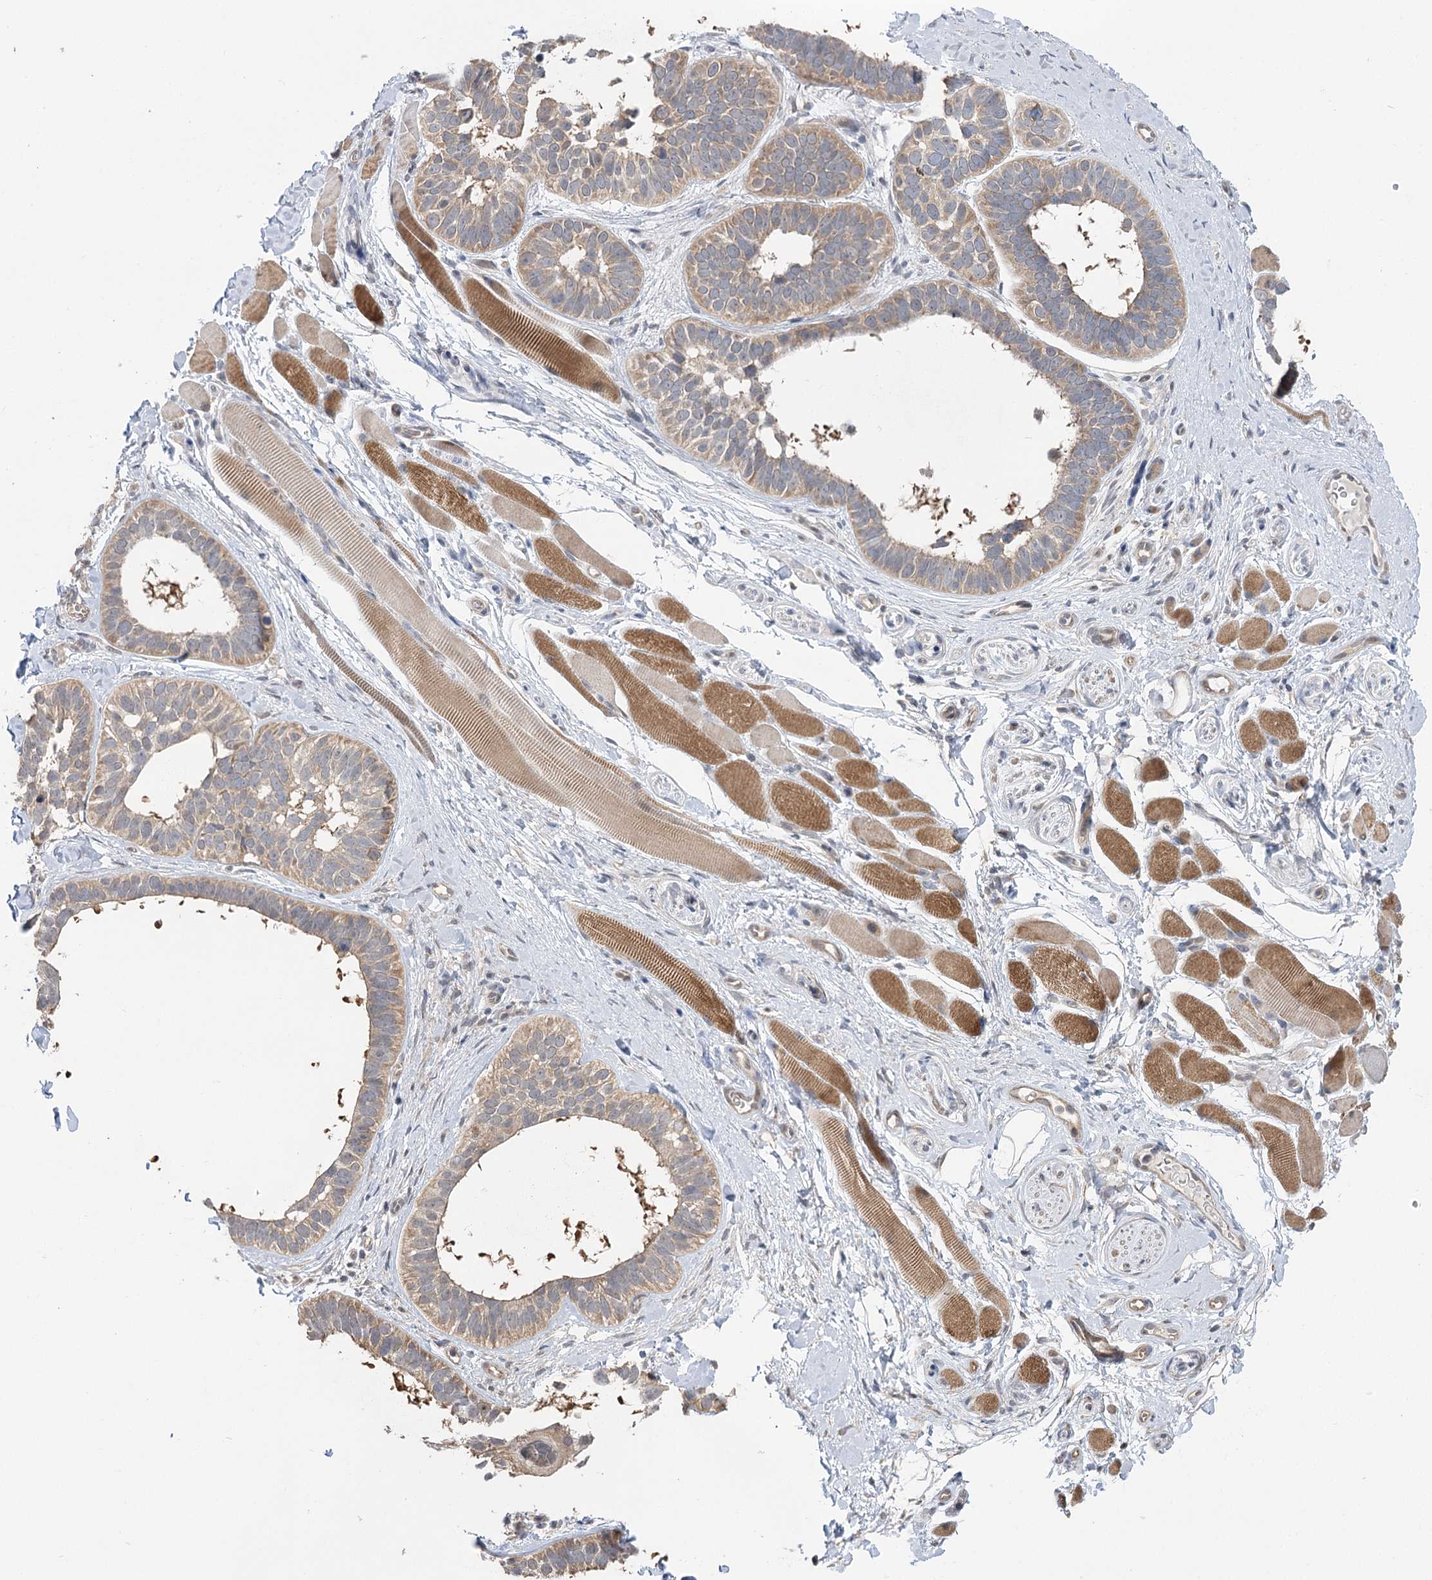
{"staining": {"intensity": "weak", "quantity": ">75%", "location": "cytoplasmic/membranous"}, "tissue": "skin cancer", "cell_type": "Tumor cells", "image_type": "cancer", "snomed": [{"axis": "morphology", "description": "Basal cell carcinoma"}, {"axis": "topography", "description": "Skin"}], "caption": "Protein expression analysis of skin cancer (basal cell carcinoma) reveals weak cytoplasmic/membranous staining in about >75% of tumor cells. (Stains: DAB (3,3'-diaminobenzidine) in brown, nuclei in blue, Microscopy: brightfield microscopy at high magnification).", "gene": "PHYHIPL", "patient": {"sex": "male", "age": 62}}